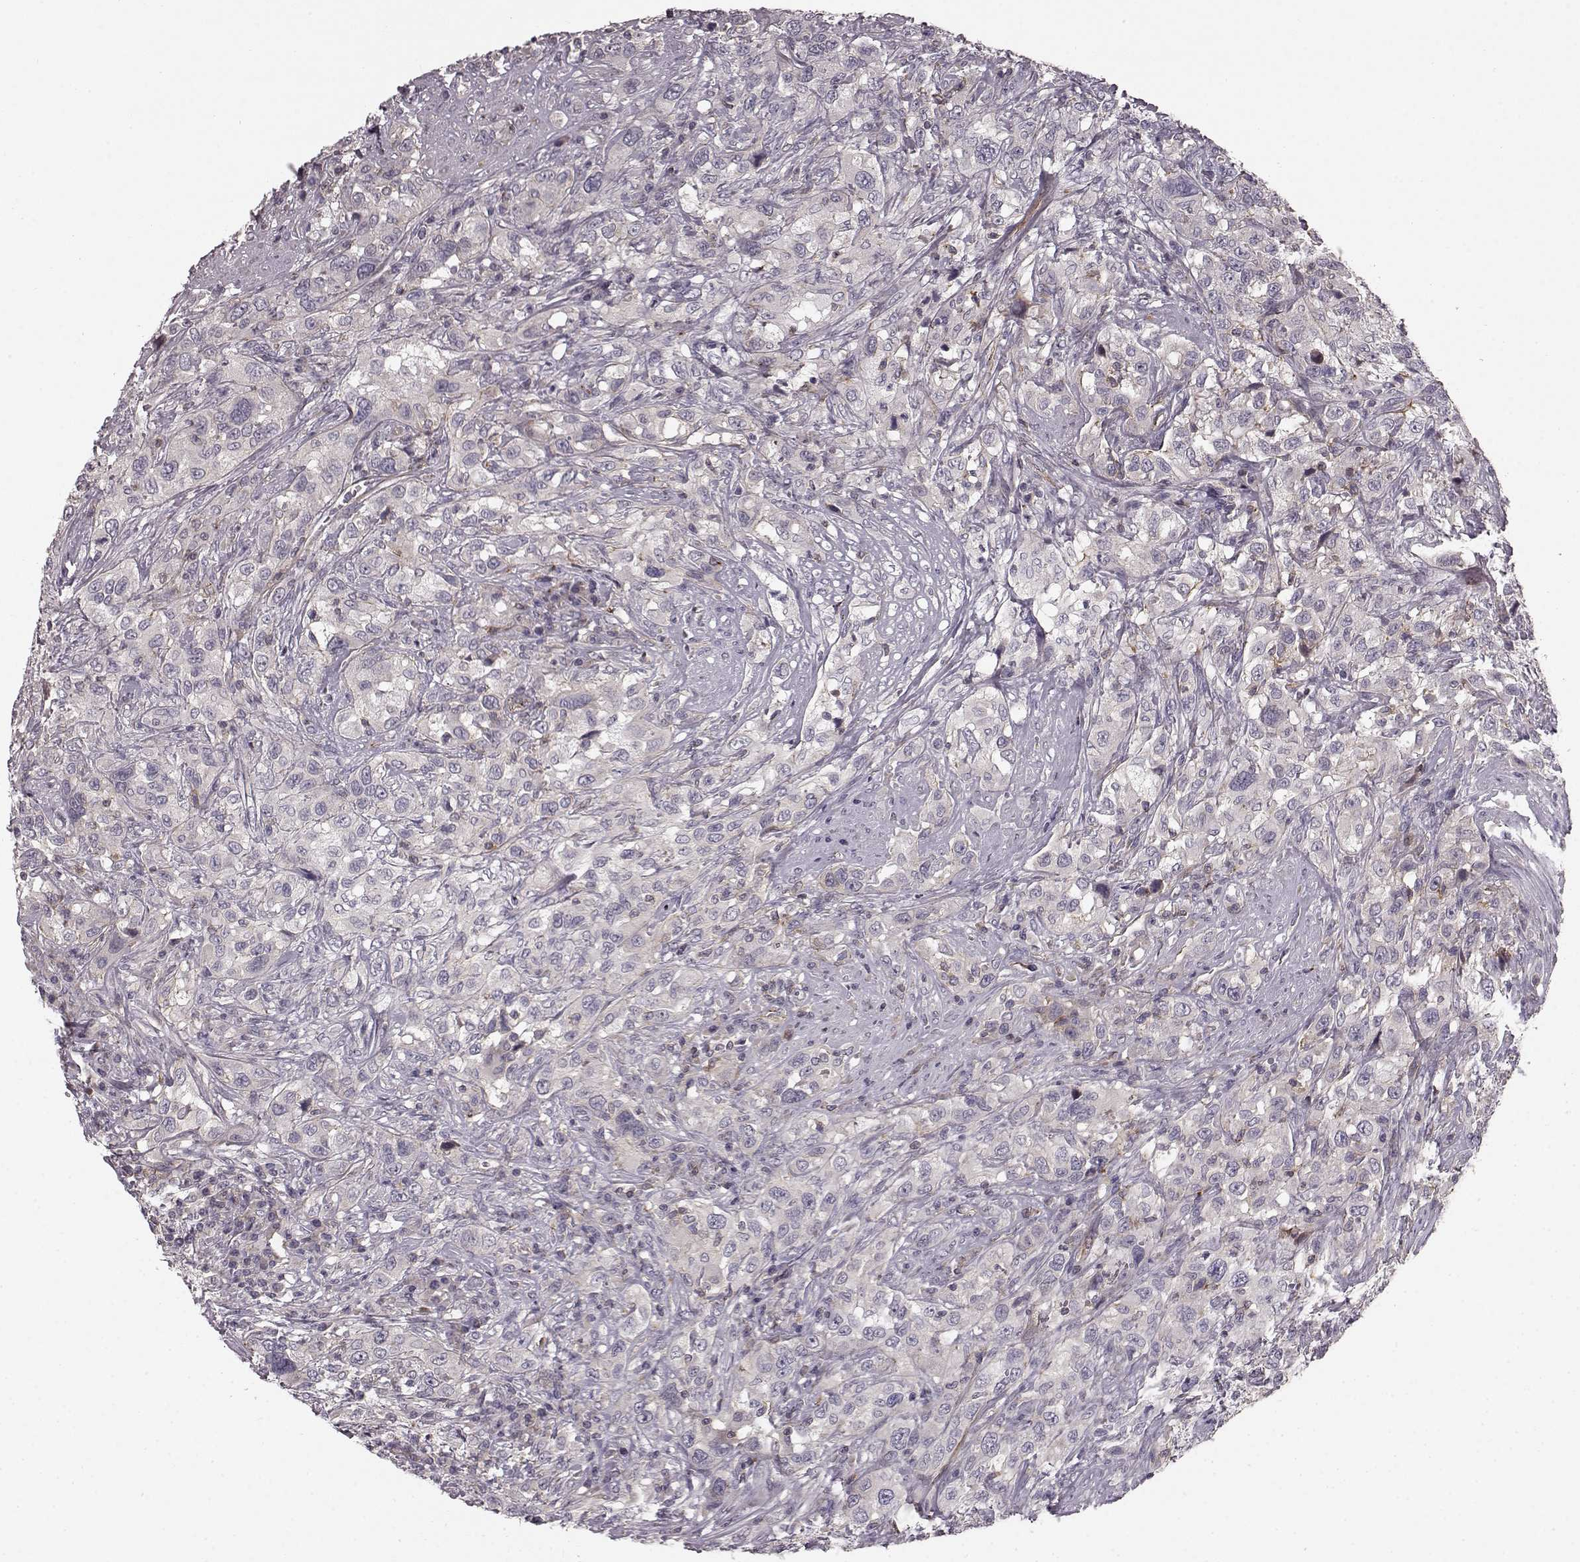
{"staining": {"intensity": "negative", "quantity": "none", "location": "none"}, "tissue": "urothelial cancer", "cell_type": "Tumor cells", "image_type": "cancer", "snomed": [{"axis": "morphology", "description": "Urothelial carcinoma, NOS"}, {"axis": "morphology", "description": "Urothelial carcinoma, High grade"}, {"axis": "topography", "description": "Urinary bladder"}], "caption": "Tumor cells are negative for brown protein staining in high-grade urothelial carcinoma.", "gene": "SLC22A18", "patient": {"sex": "female", "age": 64}}